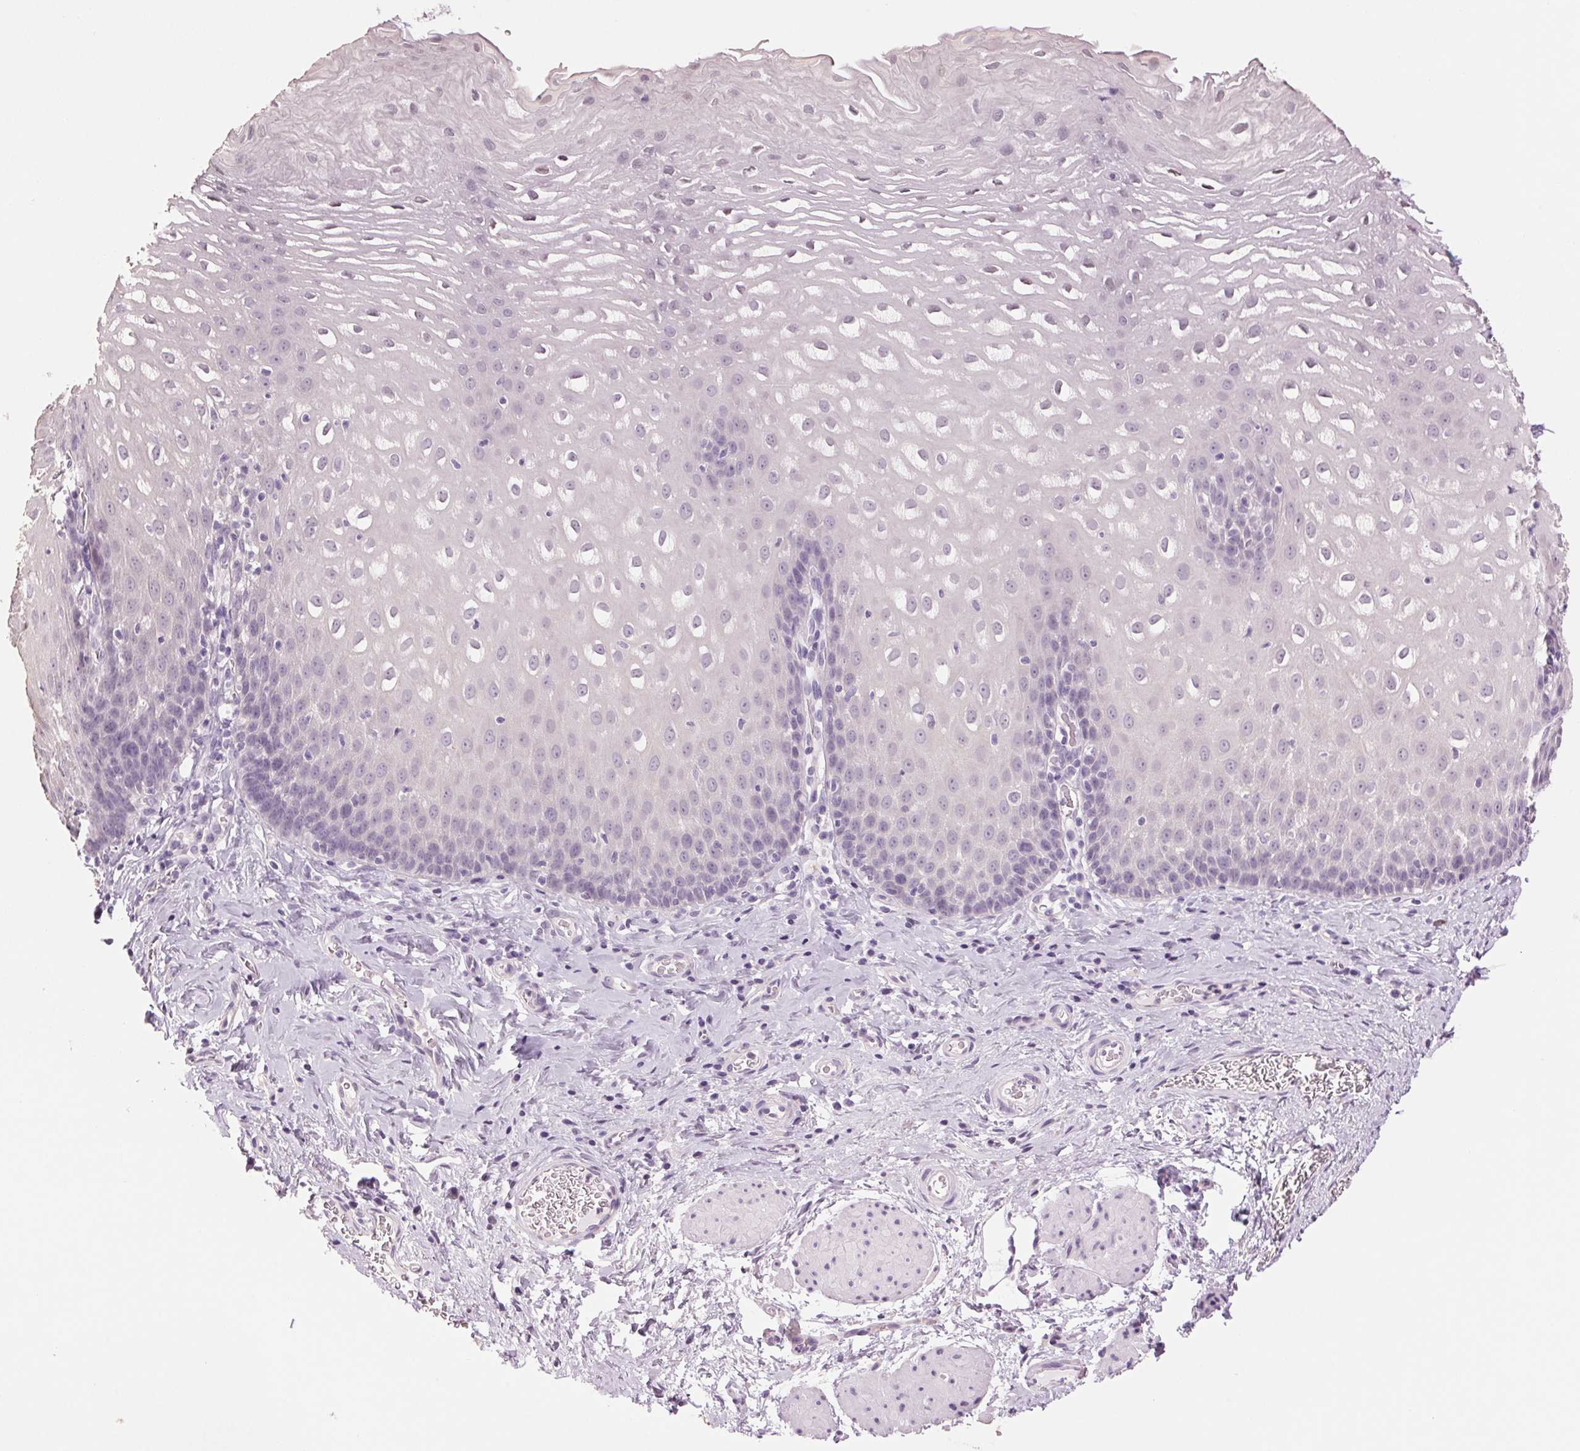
{"staining": {"intensity": "negative", "quantity": "none", "location": "none"}, "tissue": "esophagus", "cell_type": "Squamous epithelial cells", "image_type": "normal", "snomed": [{"axis": "morphology", "description": "Normal tissue, NOS"}, {"axis": "topography", "description": "Esophagus"}], "caption": "IHC image of unremarkable human esophagus stained for a protein (brown), which reveals no staining in squamous epithelial cells.", "gene": "MPO", "patient": {"sex": "male", "age": 68}}